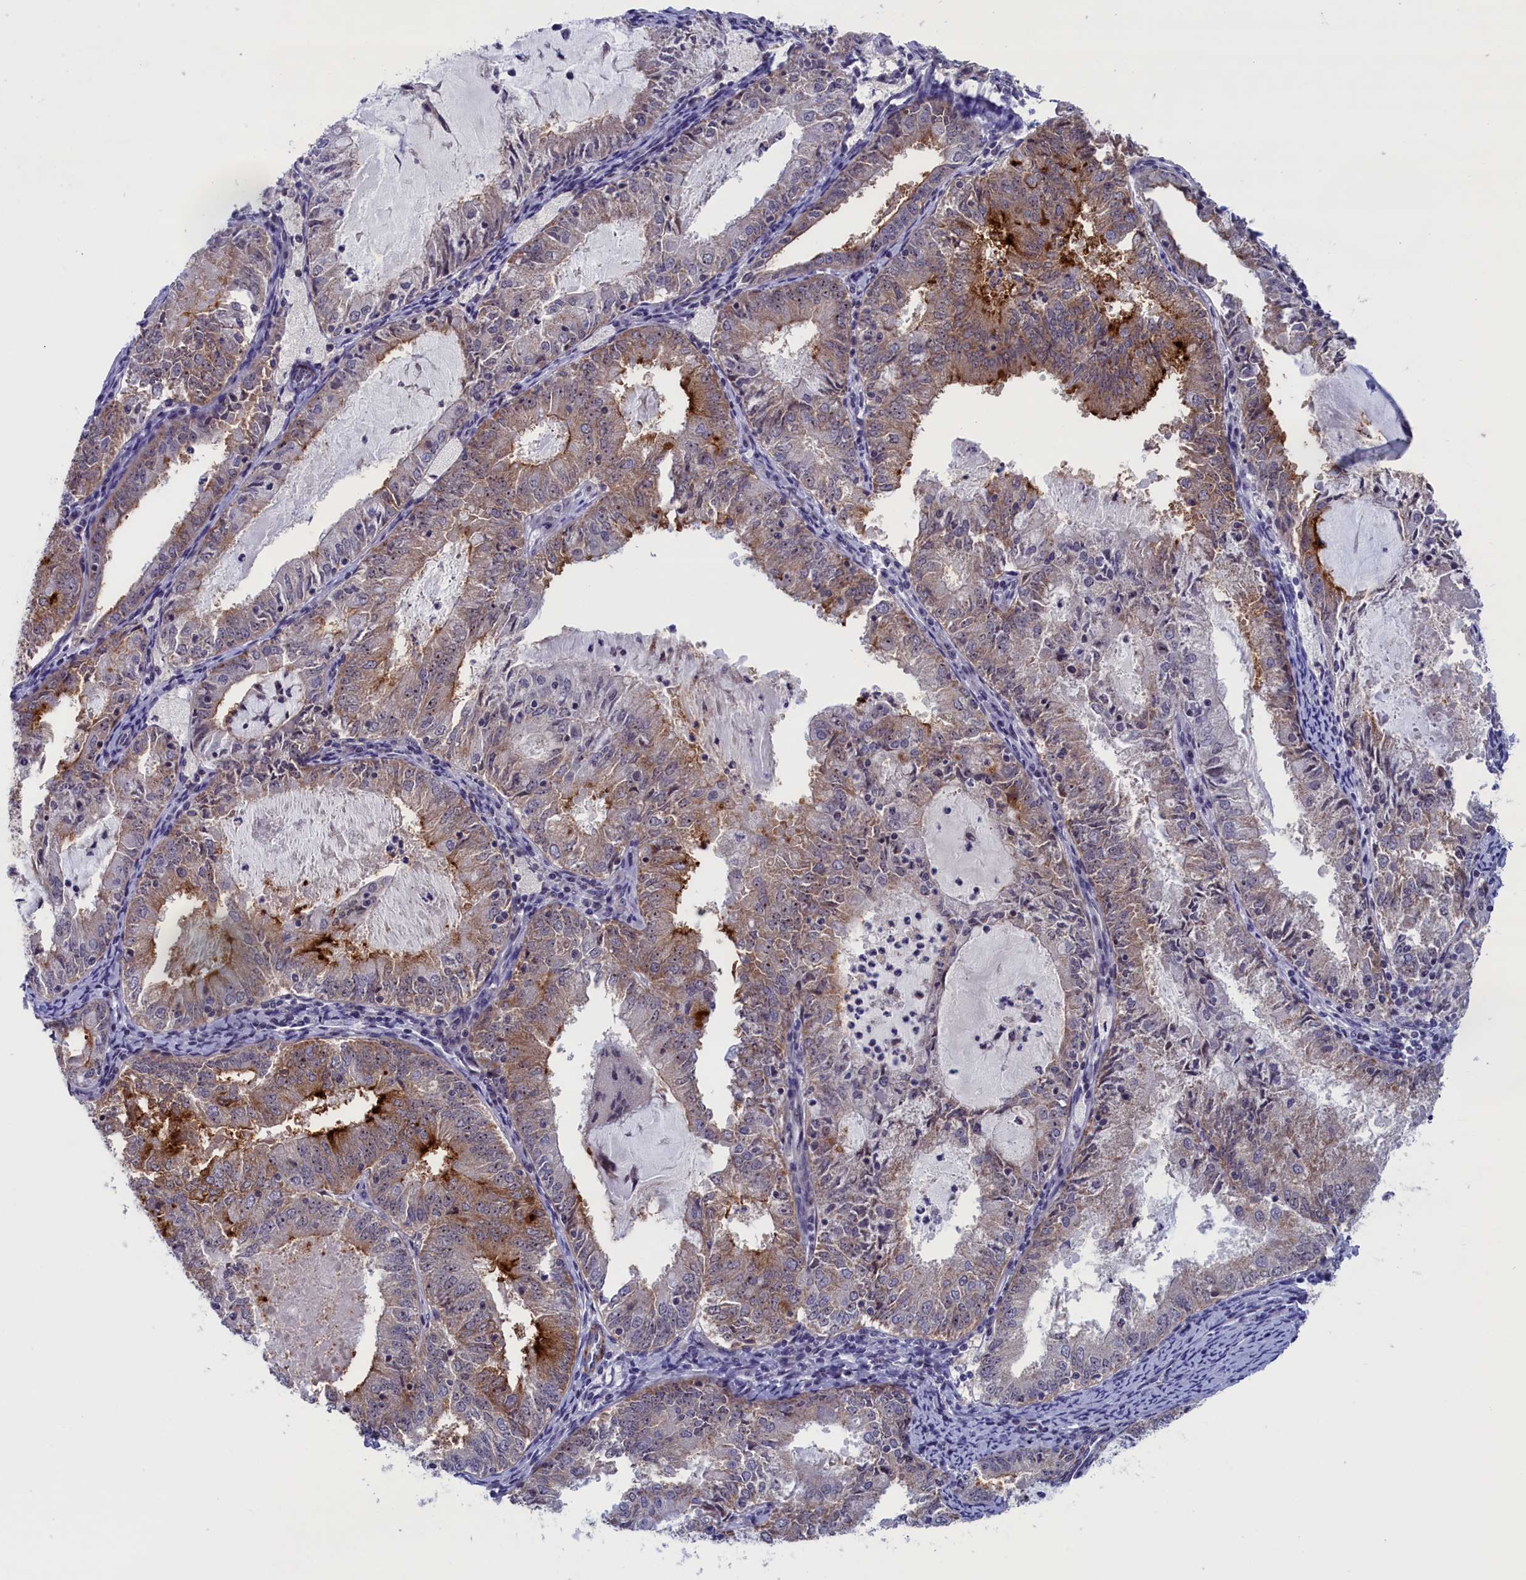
{"staining": {"intensity": "strong", "quantity": "<25%", "location": "cytoplasmic/membranous"}, "tissue": "endometrial cancer", "cell_type": "Tumor cells", "image_type": "cancer", "snomed": [{"axis": "morphology", "description": "Adenocarcinoma, NOS"}, {"axis": "topography", "description": "Endometrium"}], "caption": "Immunohistochemical staining of human endometrial cancer (adenocarcinoma) displays medium levels of strong cytoplasmic/membranous positivity in approximately <25% of tumor cells. The staining was performed using DAB (3,3'-diaminobenzidine) to visualize the protein expression in brown, while the nuclei were stained in blue with hematoxylin (Magnification: 20x).", "gene": "PPAN", "patient": {"sex": "female", "age": 57}}